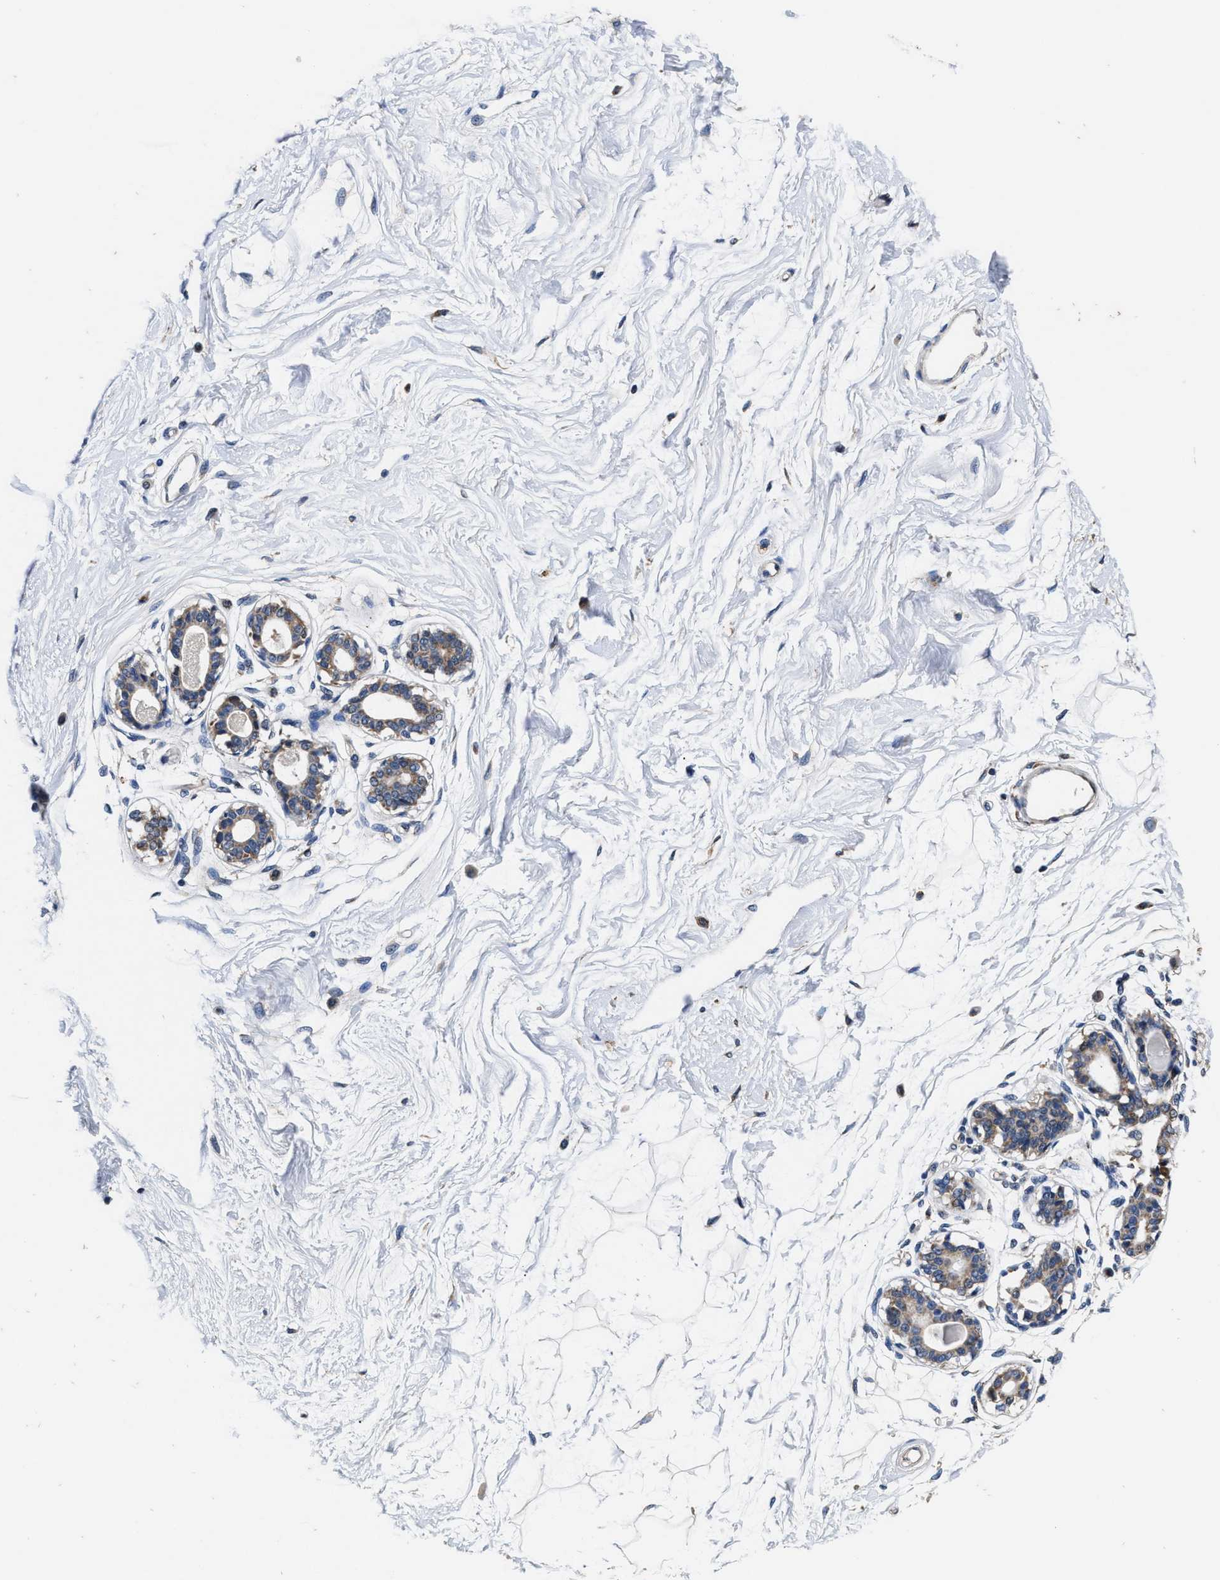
{"staining": {"intensity": "negative", "quantity": "none", "location": "none"}, "tissue": "breast", "cell_type": "Adipocytes", "image_type": "normal", "snomed": [{"axis": "morphology", "description": "Normal tissue, NOS"}, {"axis": "topography", "description": "Breast"}], "caption": "Adipocytes are negative for protein expression in benign human breast. (Brightfield microscopy of DAB immunohistochemistry (IHC) at high magnification).", "gene": "ACLY", "patient": {"sex": "female", "age": 45}}